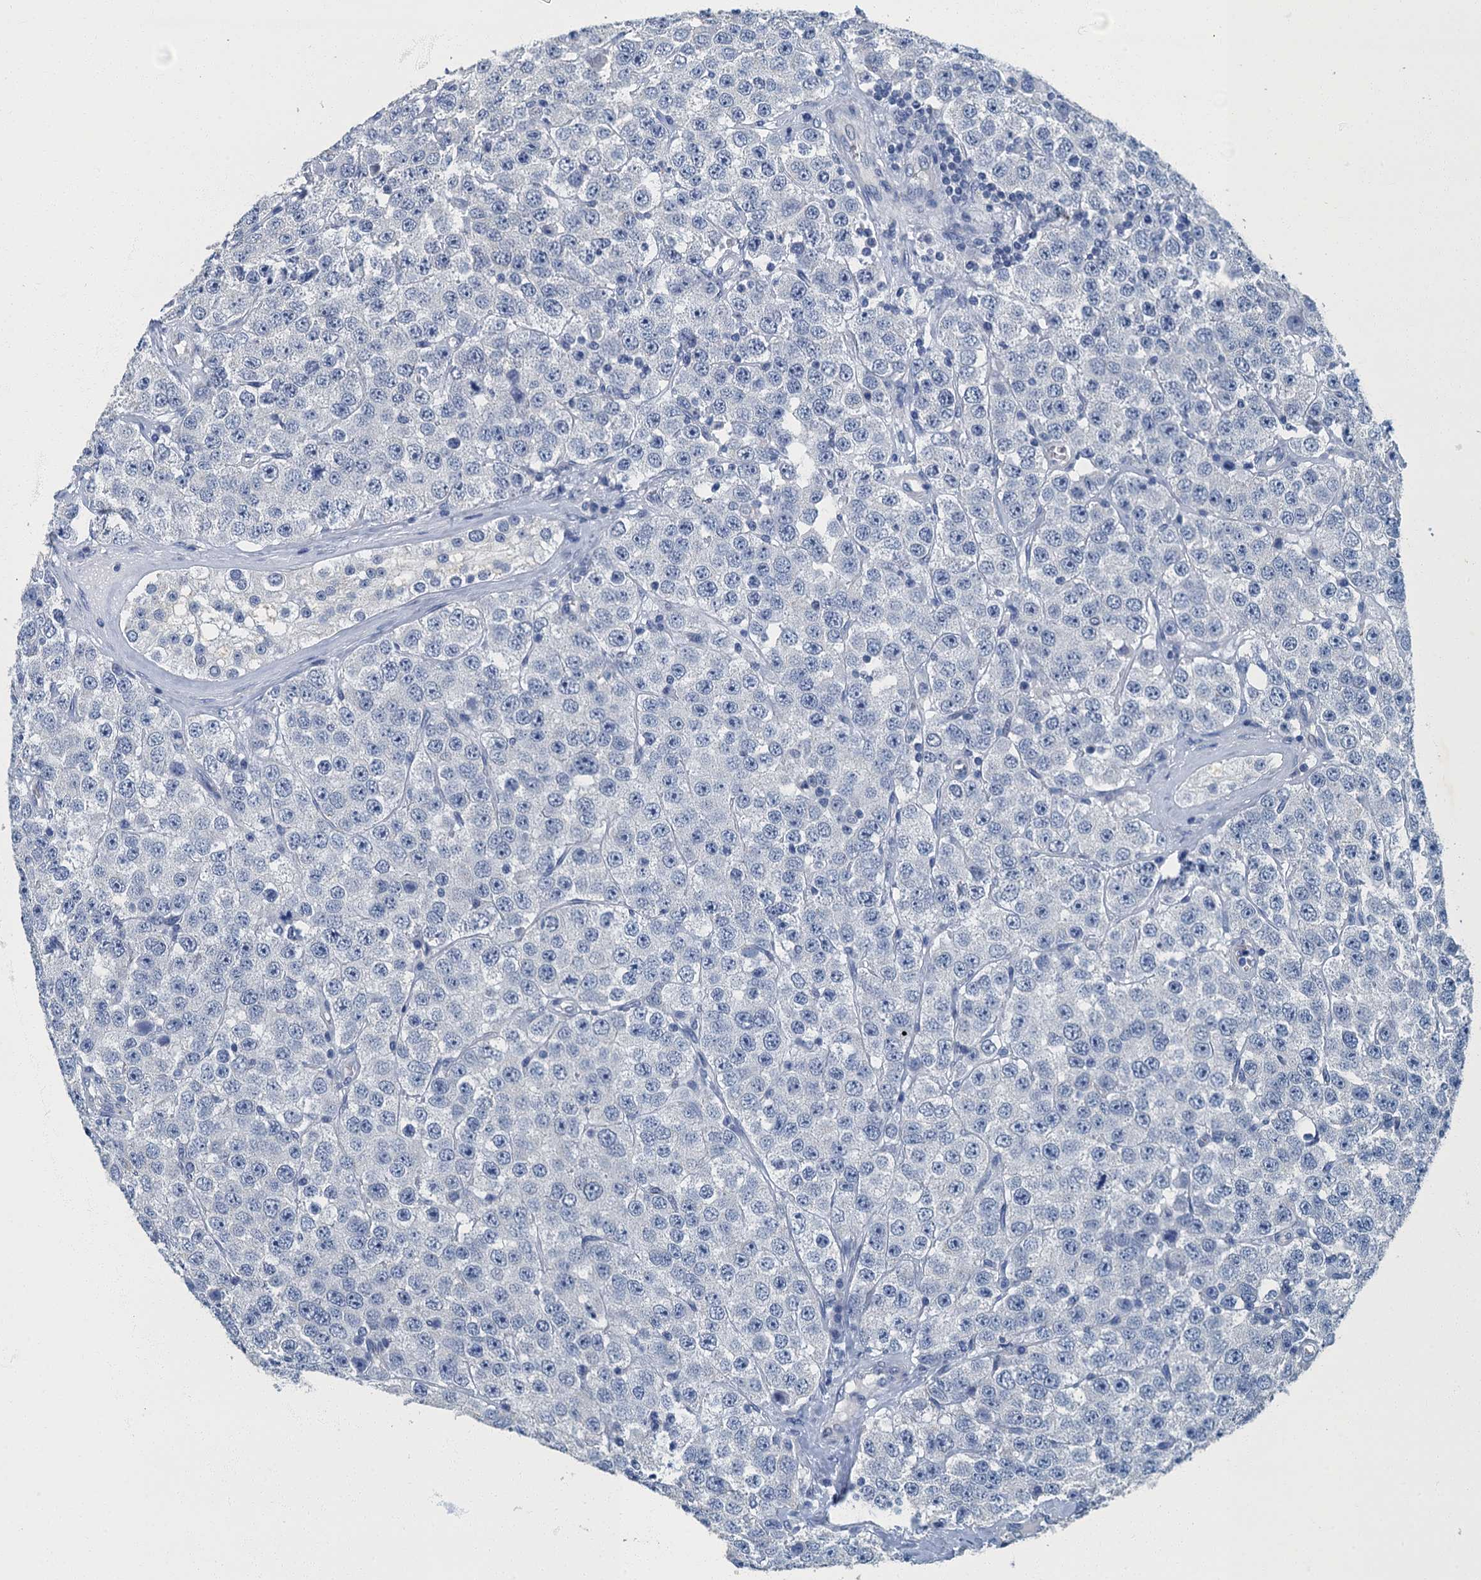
{"staining": {"intensity": "negative", "quantity": "none", "location": "none"}, "tissue": "testis cancer", "cell_type": "Tumor cells", "image_type": "cancer", "snomed": [{"axis": "morphology", "description": "Seminoma, NOS"}, {"axis": "topography", "description": "Testis"}], "caption": "Immunohistochemistry (IHC) micrograph of human testis cancer stained for a protein (brown), which displays no positivity in tumor cells. (DAB (3,3'-diaminobenzidine) immunohistochemistry with hematoxylin counter stain).", "gene": "GADL1", "patient": {"sex": "male", "age": 28}}